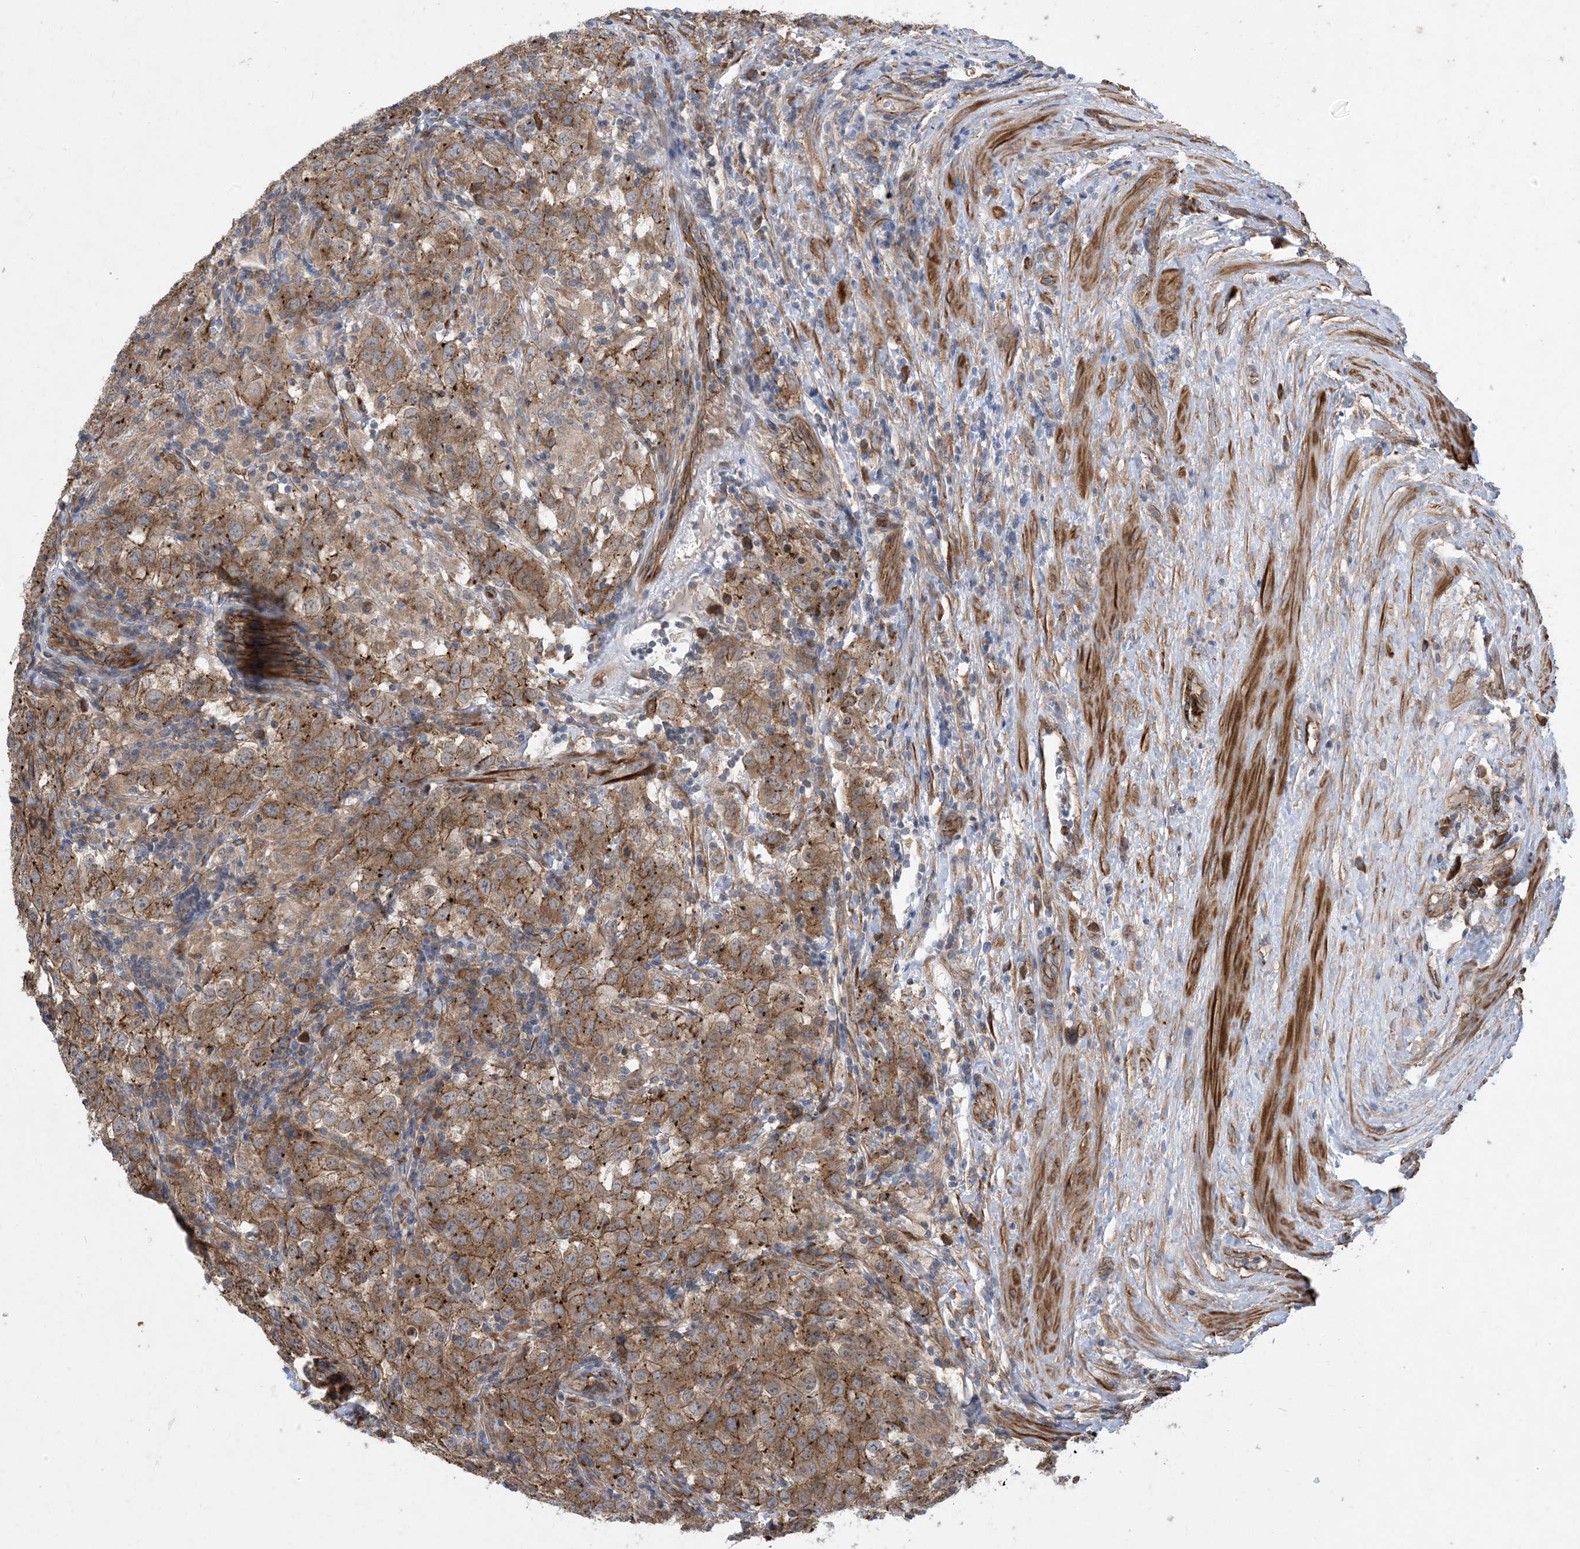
{"staining": {"intensity": "moderate", "quantity": ">75%", "location": "cytoplasmic/membranous"}, "tissue": "testis cancer", "cell_type": "Tumor cells", "image_type": "cancer", "snomed": [{"axis": "morphology", "description": "Seminoma, NOS"}, {"axis": "morphology", "description": "Carcinoma, Embryonal, NOS"}, {"axis": "topography", "description": "Testis"}], "caption": "Protein expression analysis of testis seminoma reveals moderate cytoplasmic/membranous staining in about >75% of tumor cells.", "gene": "OTOP1", "patient": {"sex": "male", "age": 43}}